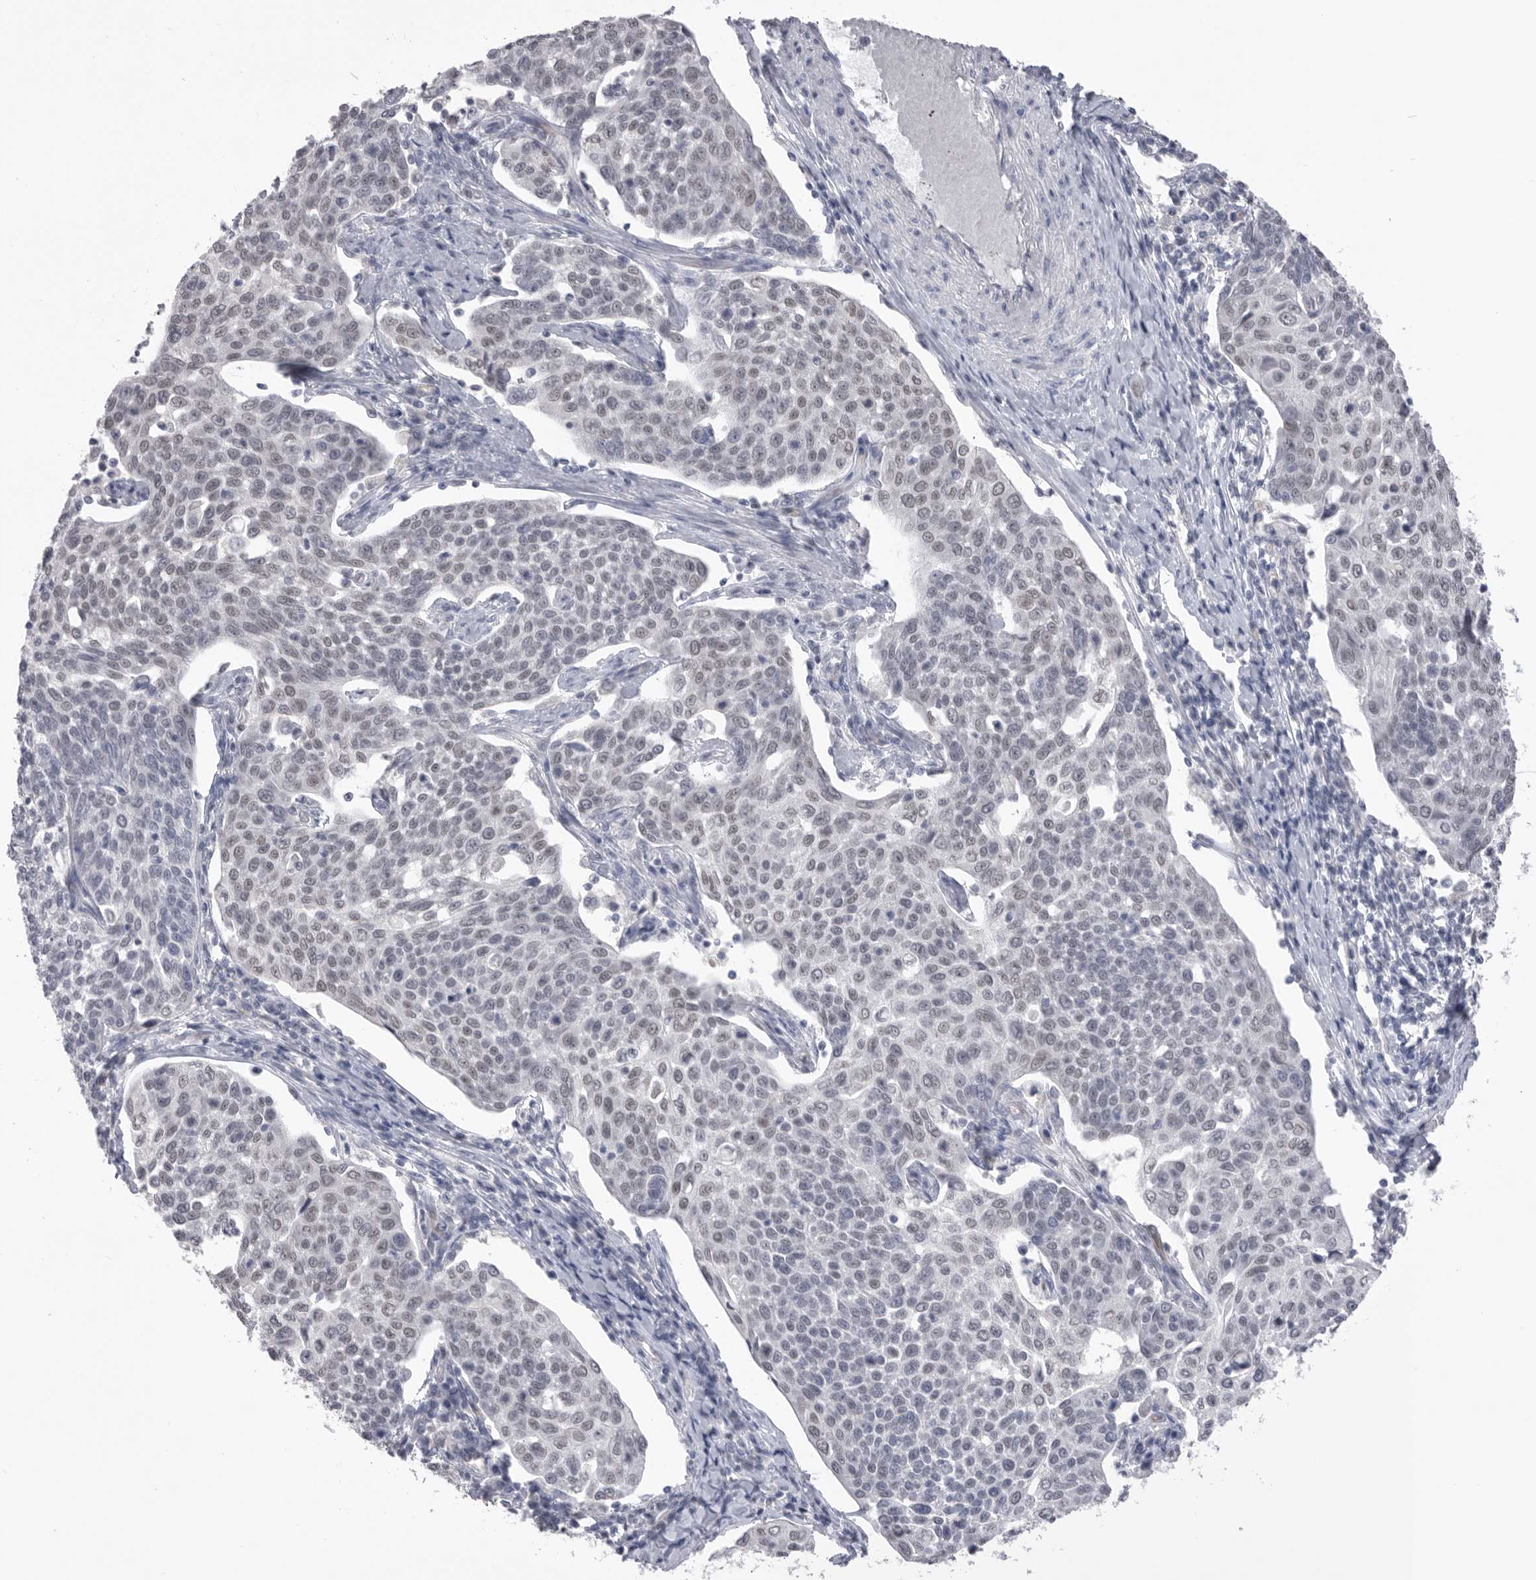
{"staining": {"intensity": "negative", "quantity": "none", "location": "none"}, "tissue": "cervical cancer", "cell_type": "Tumor cells", "image_type": "cancer", "snomed": [{"axis": "morphology", "description": "Squamous cell carcinoma, NOS"}, {"axis": "topography", "description": "Cervix"}], "caption": "Tumor cells show no significant expression in cervical cancer (squamous cell carcinoma). The staining is performed using DAB brown chromogen with nuclei counter-stained in using hematoxylin.", "gene": "ZBTB7B", "patient": {"sex": "female", "age": 34}}